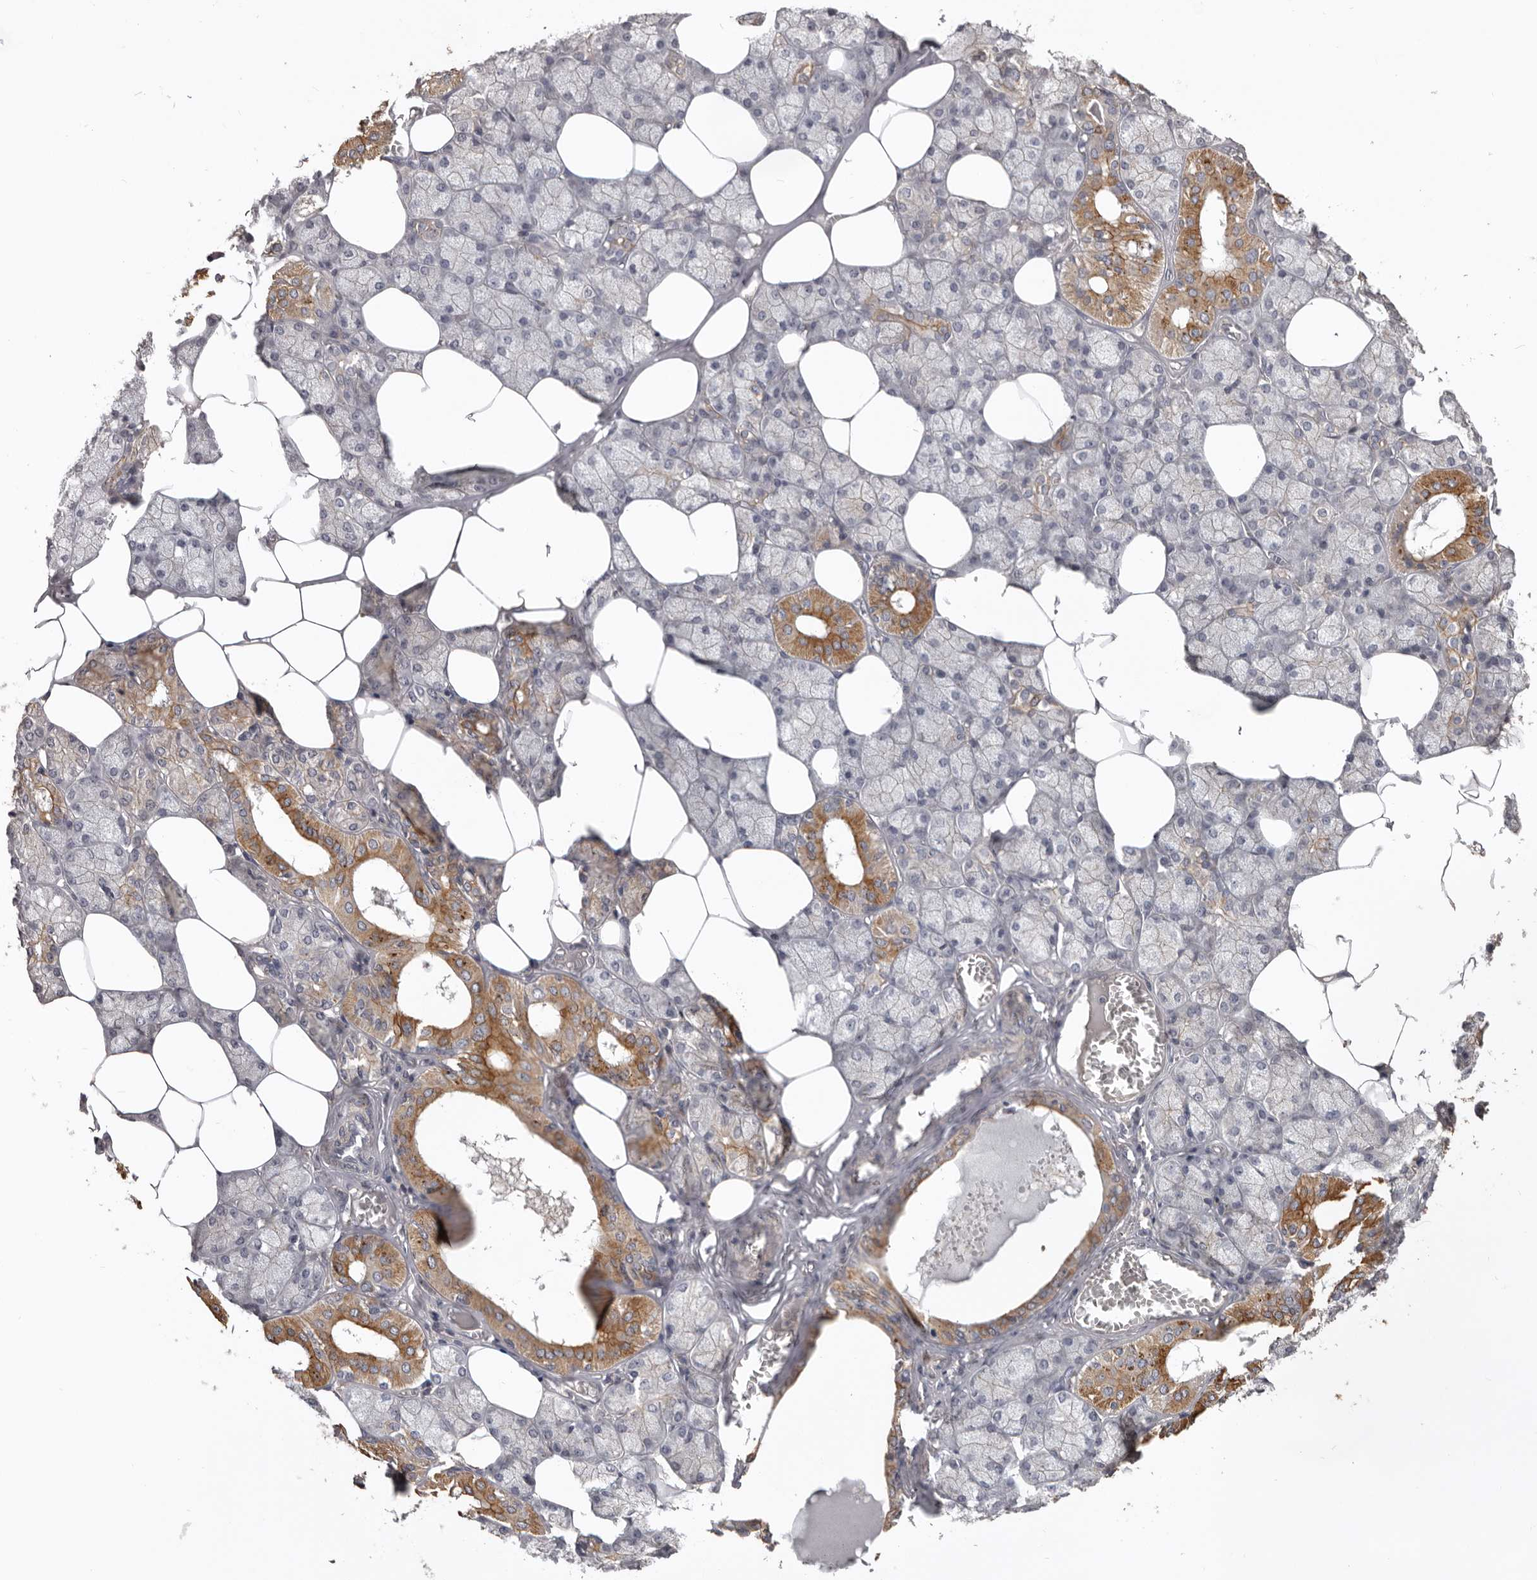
{"staining": {"intensity": "strong", "quantity": "<25%", "location": "cytoplasmic/membranous"}, "tissue": "salivary gland", "cell_type": "Glandular cells", "image_type": "normal", "snomed": [{"axis": "morphology", "description": "Normal tissue, NOS"}, {"axis": "topography", "description": "Salivary gland"}], "caption": "Salivary gland stained with immunohistochemistry displays strong cytoplasmic/membranous positivity in about <25% of glandular cells.", "gene": "NMUR1", "patient": {"sex": "male", "age": 62}}